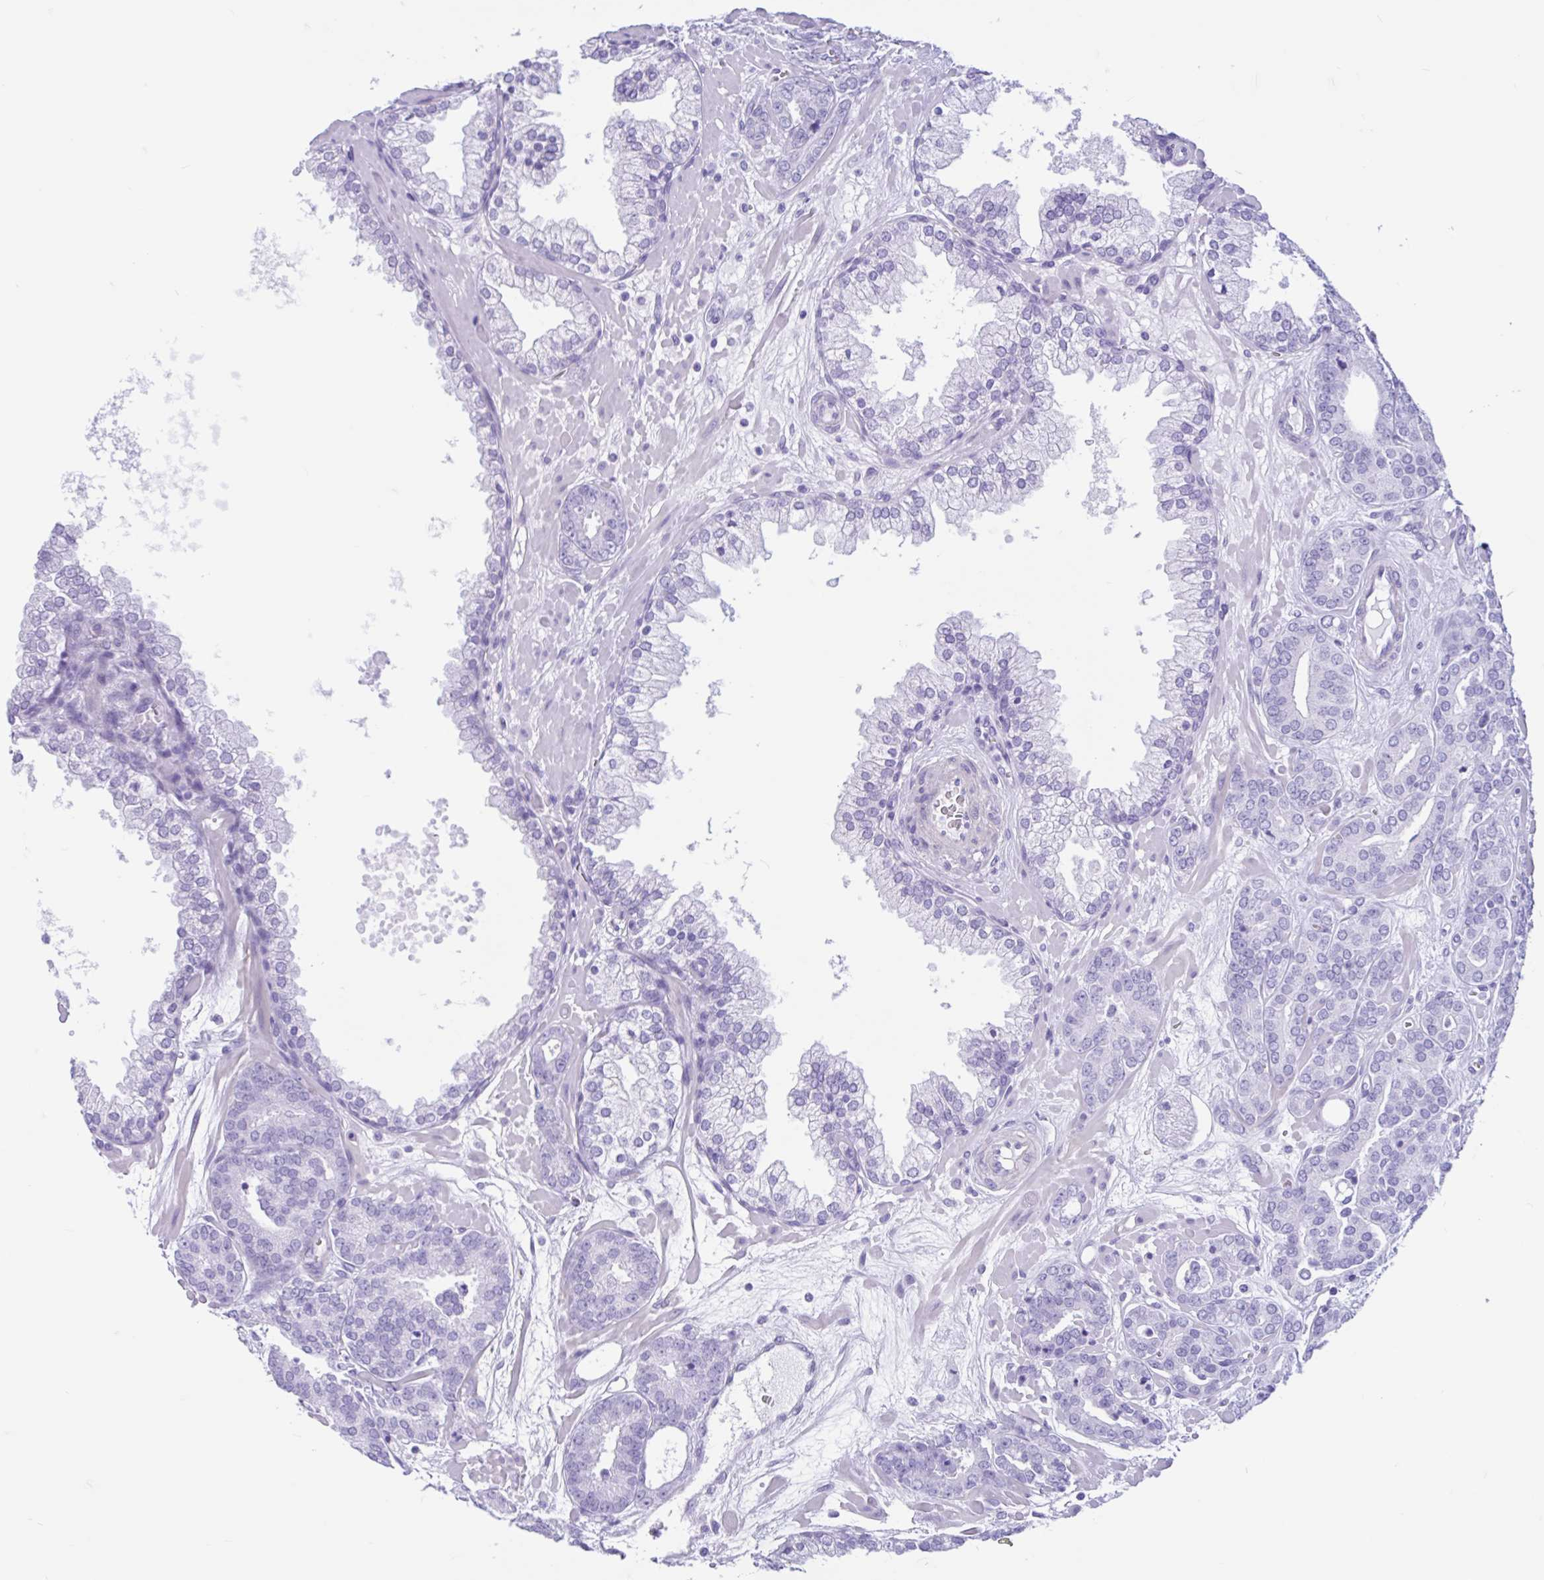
{"staining": {"intensity": "negative", "quantity": "none", "location": "none"}, "tissue": "prostate cancer", "cell_type": "Tumor cells", "image_type": "cancer", "snomed": [{"axis": "morphology", "description": "Adenocarcinoma, High grade"}, {"axis": "topography", "description": "Prostate"}], "caption": "Image shows no protein expression in tumor cells of prostate cancer (adenocarcinoma (high-grade)) tissue.", "gene": "IAPP", "patient": {"sex": "male", "age": 66}}